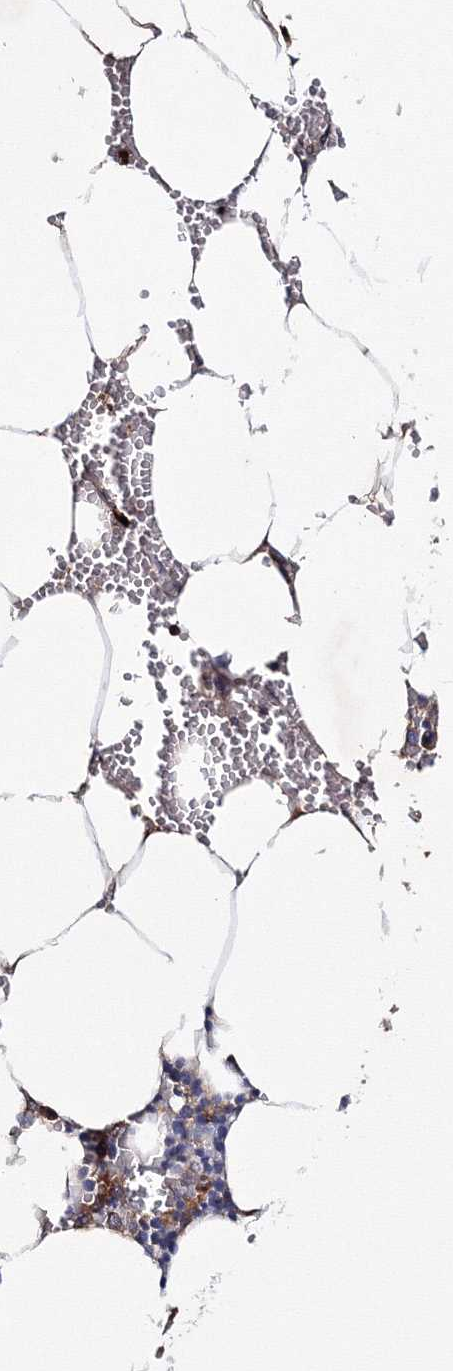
{"staining": {"intensity": "negative", "quantity": "none", "location": "none"}, "tissue": "bone marrow", "cell_type": "Hematopoietic cells", "image_type": "normal", "snomed": [{"axis": "morphology", "description": "Normal tissue, NOS"}, {"axis": "topography", "description": "Bone marrow"}], "caption": "This is a histopathology image of IHC staining of unremarkable bone marrow, which shows no positivity in hematopoietic cells.", "gene": "PEX13", "patient": {"sex": "male", "age": 70}}